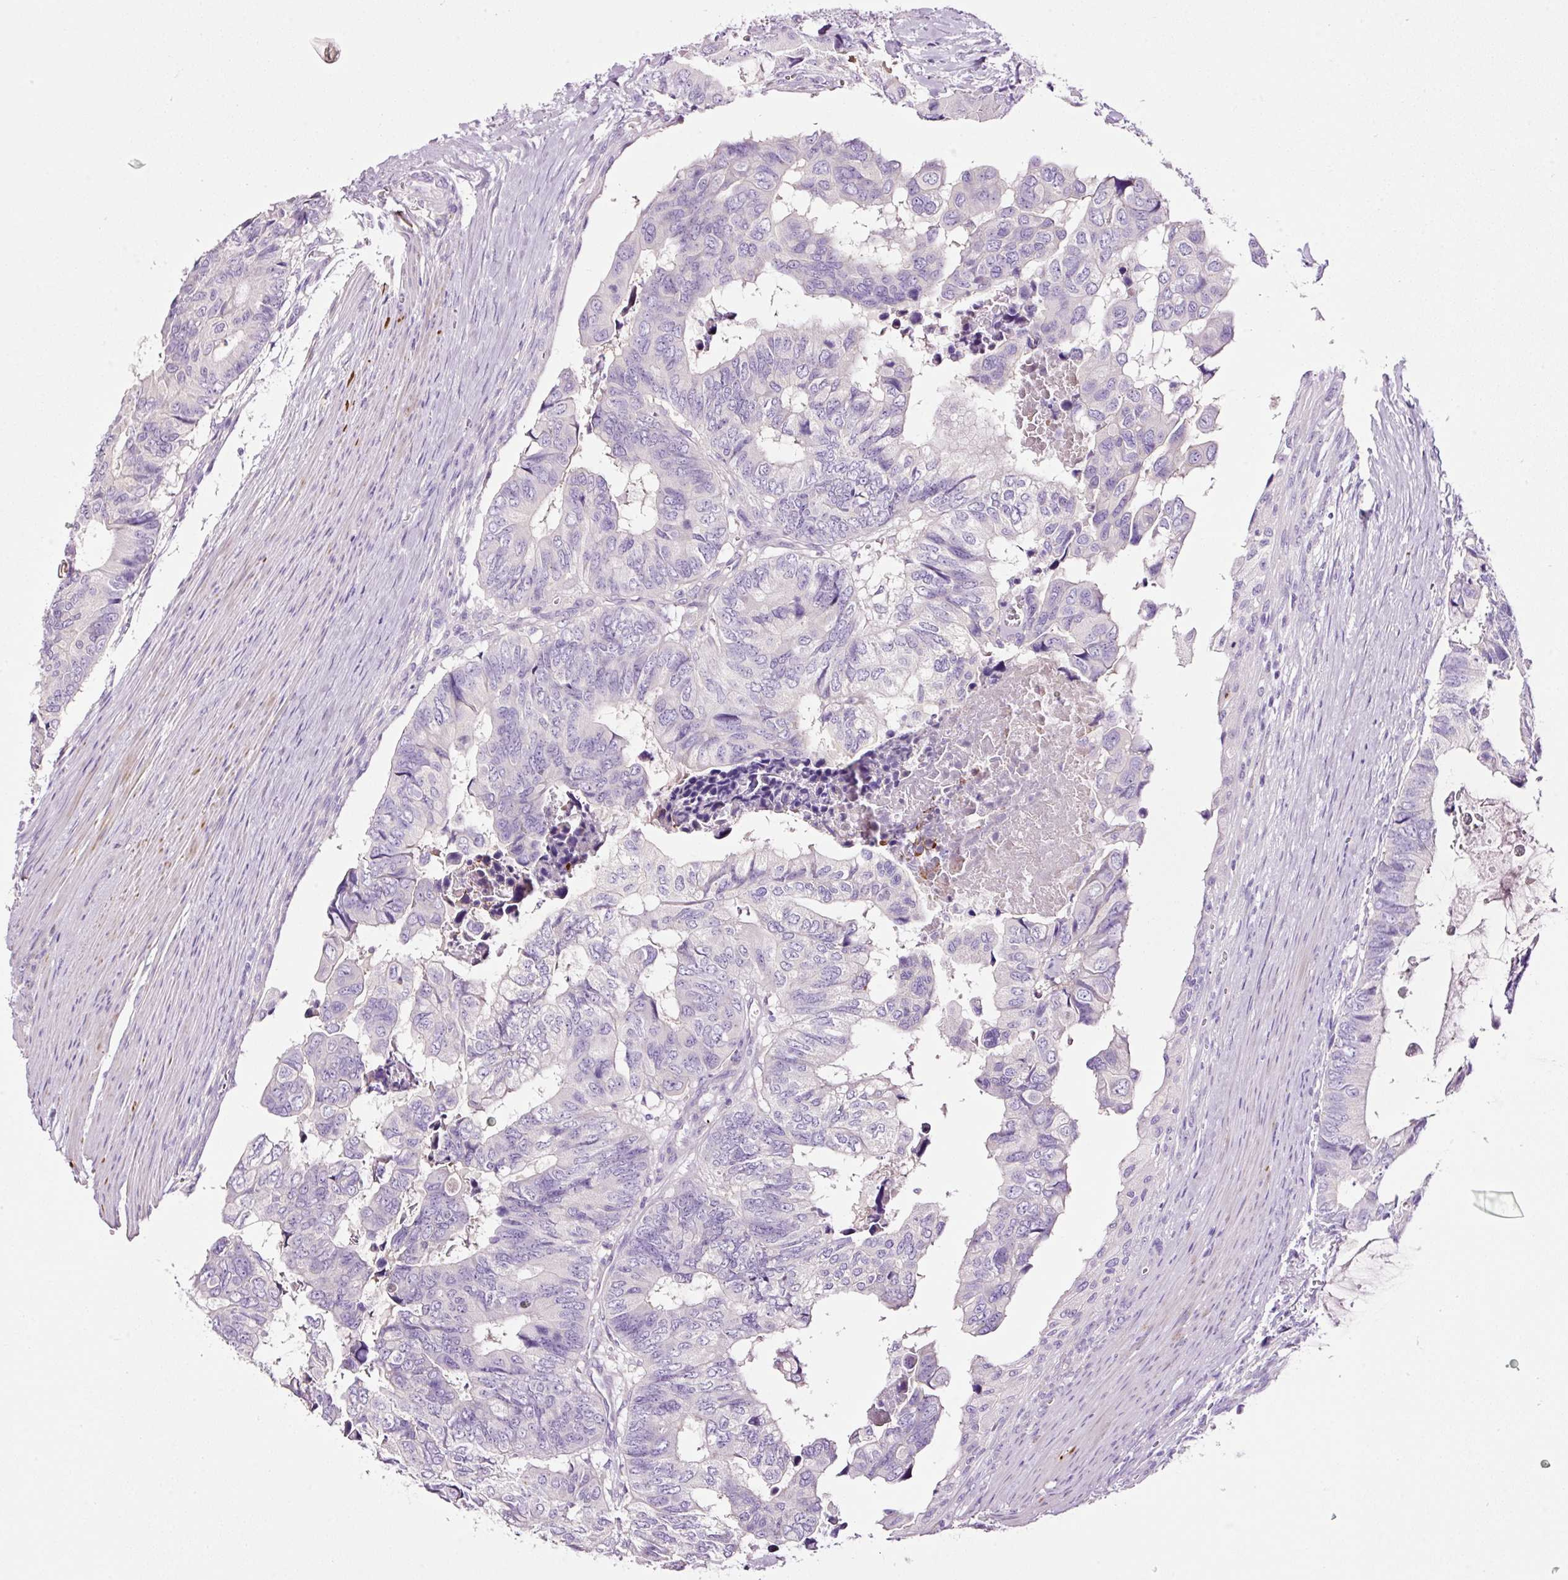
{"staining": {"intensity": "negative", "quantity": "none", "location": "none"}, "tissue": "colorectal cancer", "cell_type": "Tumor cells", "image_type": "cancer", "snomed": [{"axis": "morphology", "description": "Adenocarcinoma, NOS"}, {"axis": "topography", "description": "Colon"}], "caption": "An image of colorectal cancer stained for a protein shows no brown staining in tumor cells. (DAB (3,3'-diaminobenzidine) immunohistochemistry (IHC) visualized using brightfield microscopy, high magnification).", "gene": "PAM", "patient": {"sex": "male", "age": 85}}